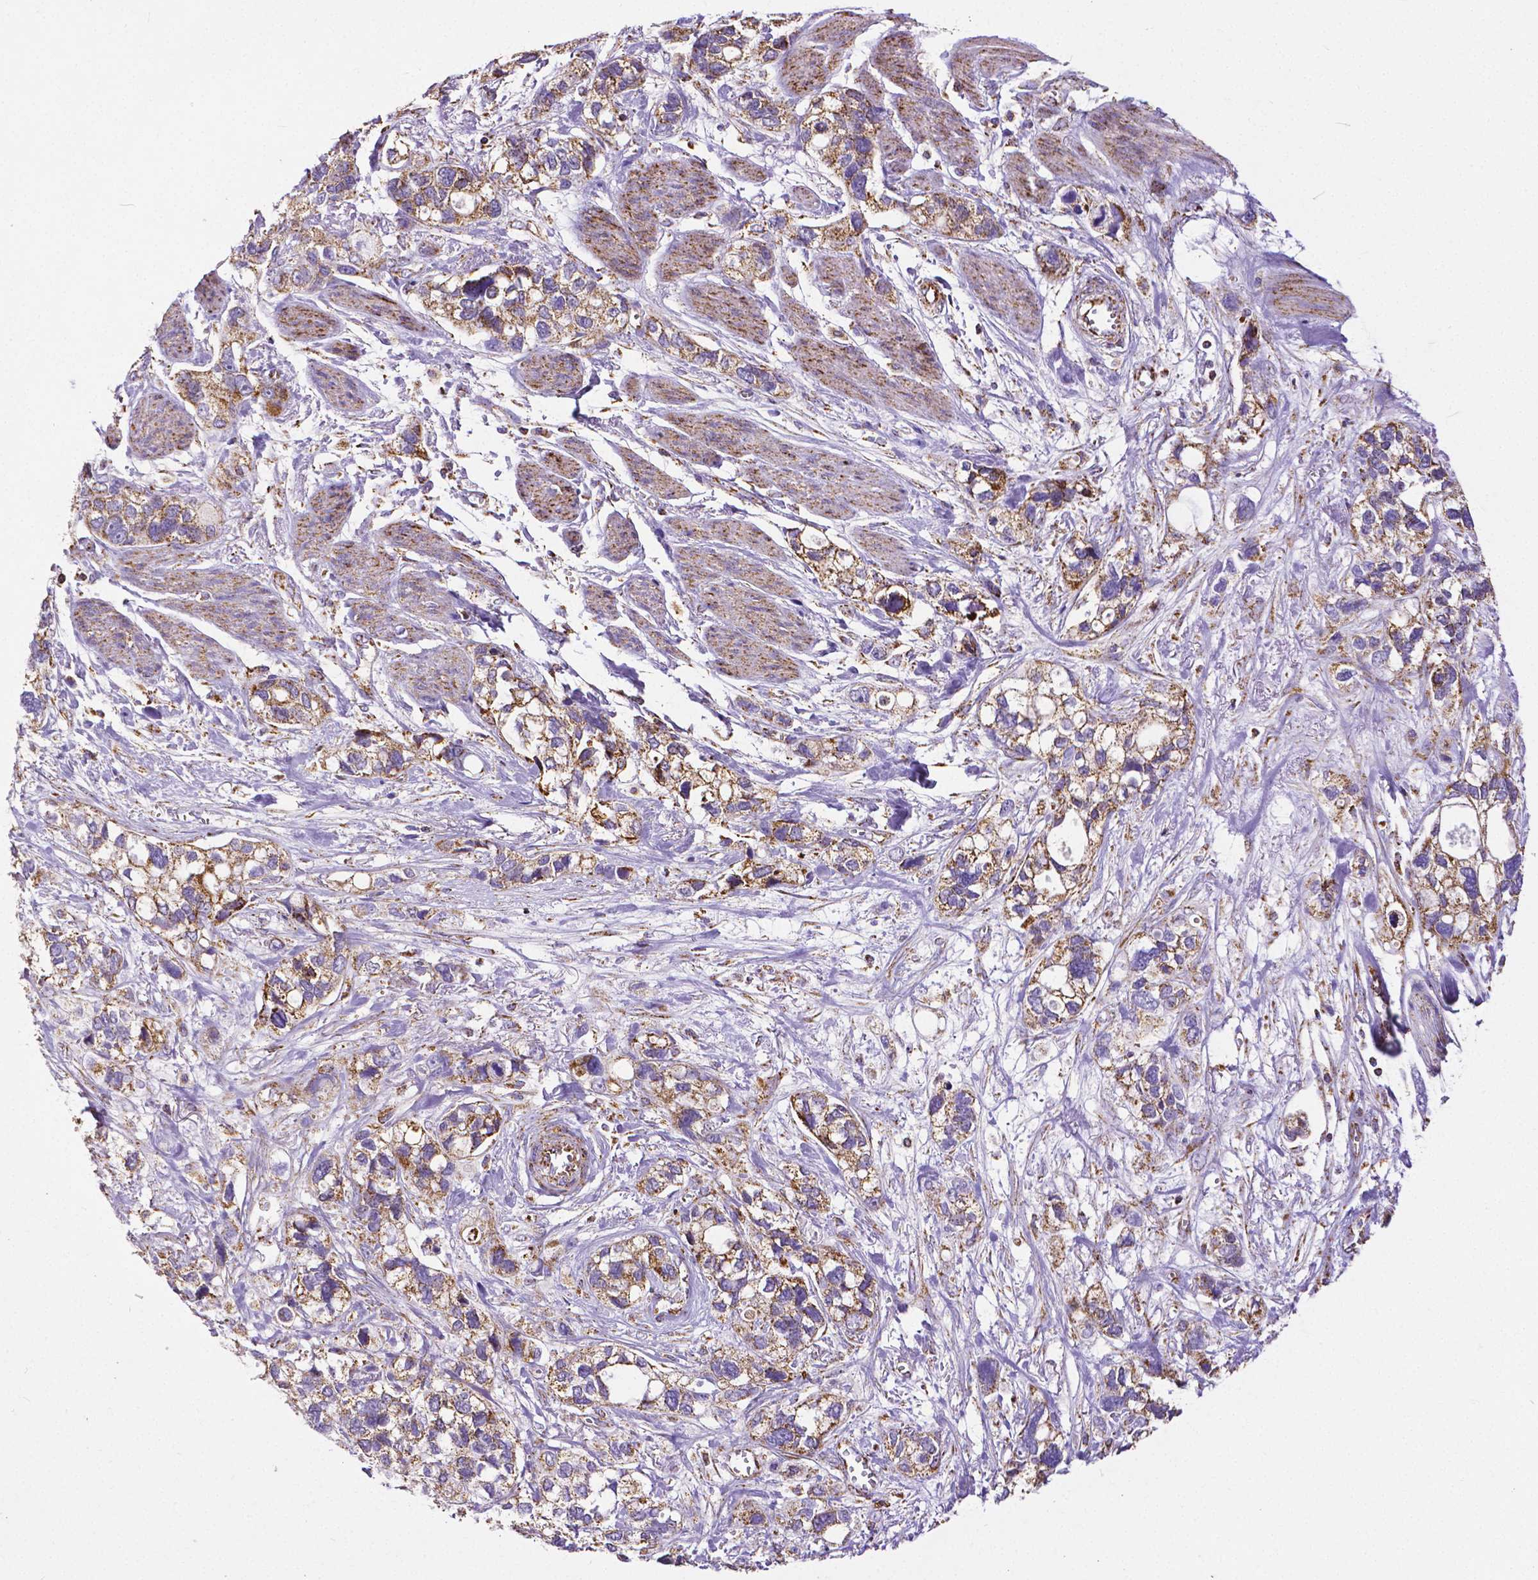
{"staining": {"intensity": "moderate", "quantity": ">75%", "location": "cytoplasmic/membranous"}, "tissue": "stomach cancer", "cell_type": "Tumor cells", "image_type": "cancer", "snomed": [{"axis": "morphology", "description": "Adenocarcinoma, NOS"}, {"axis": "topography", "description": "Stomach, upper"}], "caption": "Immunohistochemical staining of adenocarcinoma (stomach) exhibits medium levels of moderate cytoplasmic/membranous positivity in about >75% of tumor cells.", "gene": "MACC1", "patient": {"sex": "female", "age": 81}}